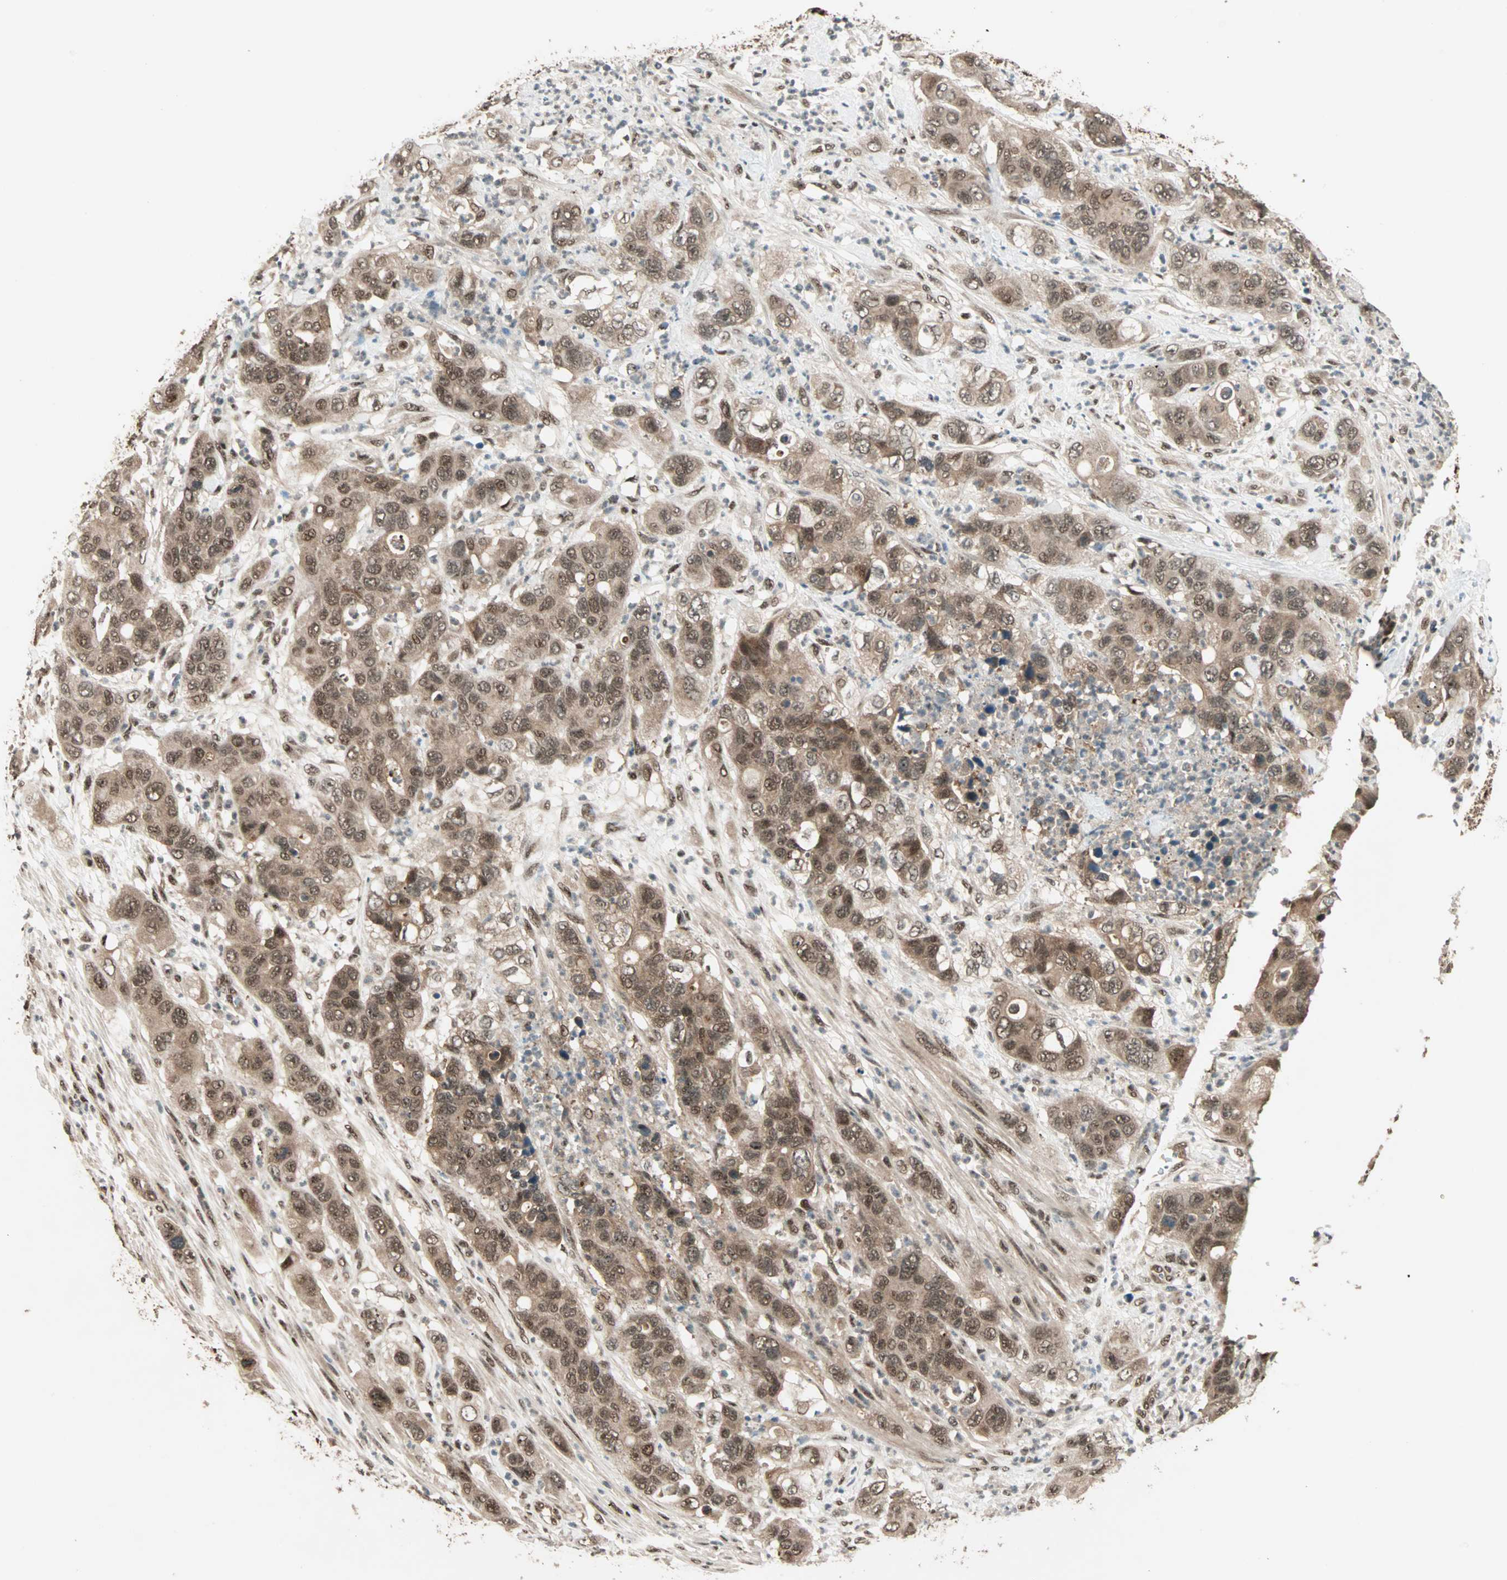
{"staining": {"intensity": "moderate", "quantity": ">75%", "location": "cytoplasmic/membranous,nuclear"}, "tissue": "pancreatic cancer", "cell_type": "Tumor cells", "image_type": "cancer", "snomed": [{"axis": "morphology", "description": "Adenocarcinoma, NOS"}, {"axis": "topography", "description": "Pancreas"}], "caption": "Human pancreatic cancer (adenocarcinoma) stained with a brown dye reveals moderate cytoplasmic/membranous and nuclear positive staining in approximately >75% of tumor cells.", "gene": "ZNF44", "patient": {"sex": "female", "age": 71}}